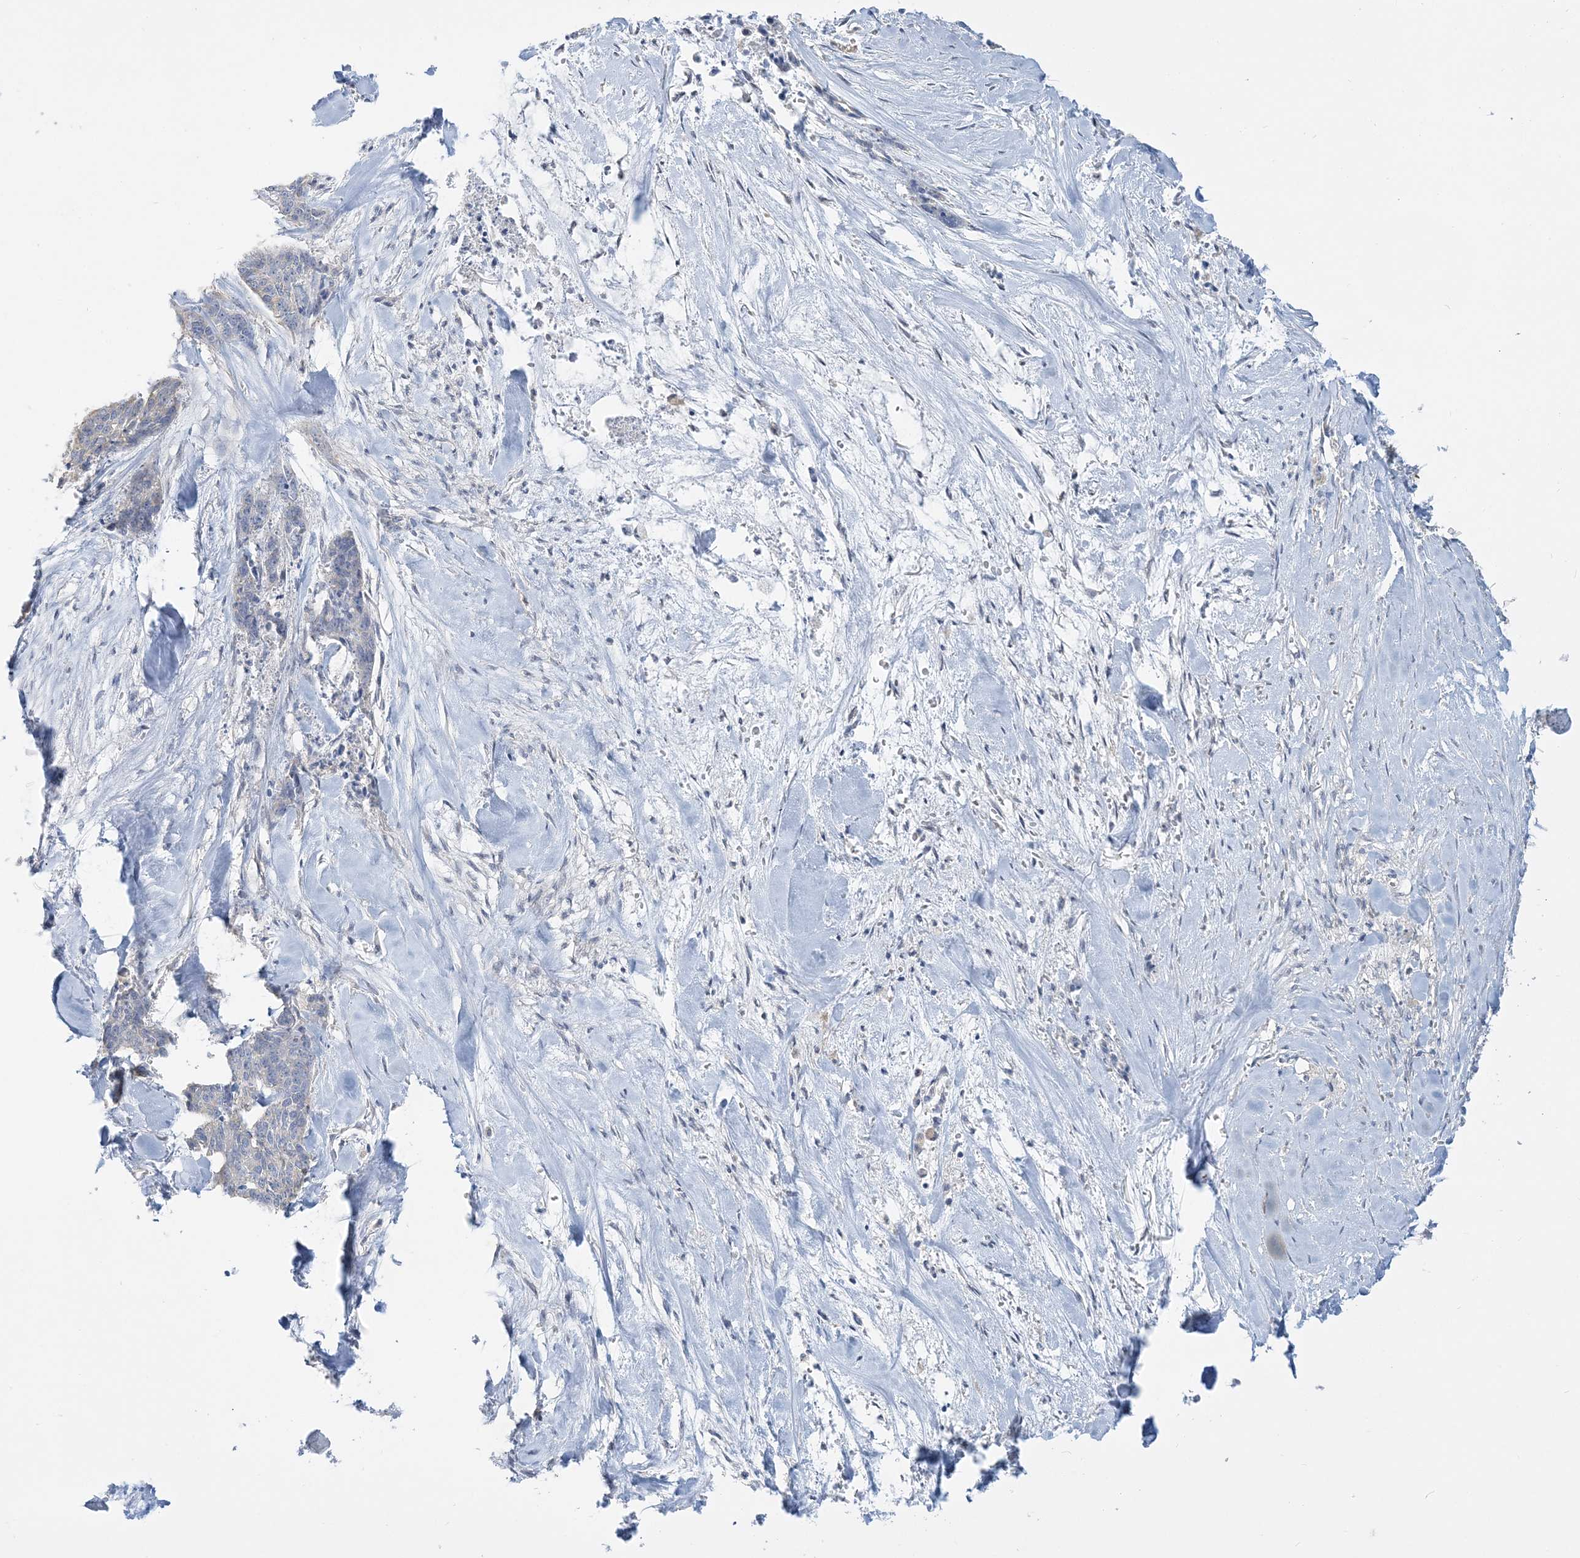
{"staining": {"intensity": "negative", "quantity": "none", "location": "none"}, "tissue": "skin cancer", "cell_type": "Tumor cells", "image_type": "cancer", "snomed": [{"axis": "morphology", "description": "Basal cell carcinoma"}, {"axis": "topography", "description": "Skin"}], "caption": "This is an IHC micrograph of human skin basal cell carcinoma. There is no staining in tumor cells.", "gene": "INPP1", "patient": {"sex": "female", "age": 64}}